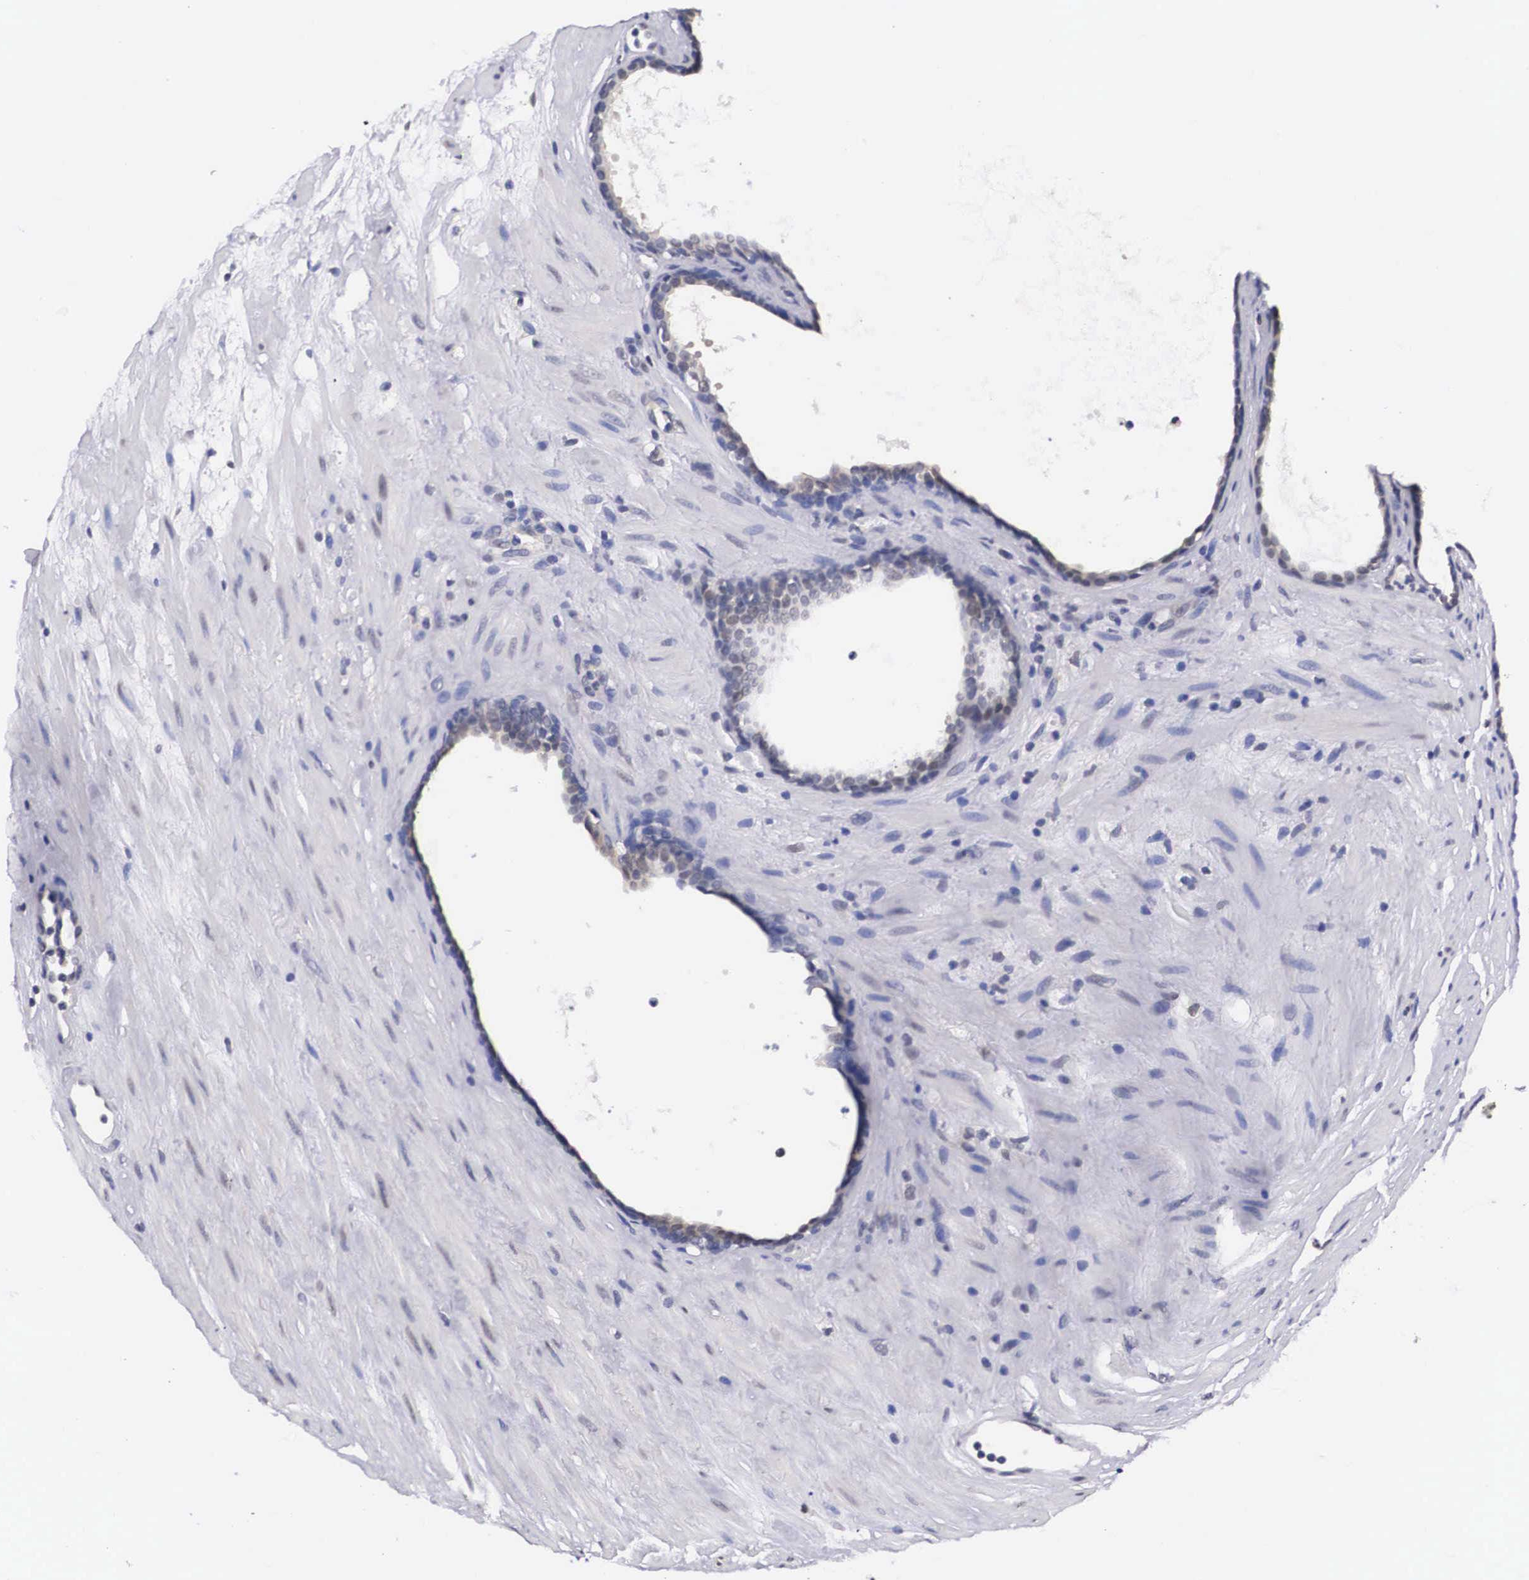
{"staining": {"intensity": "weak", "quantity": "25%-75%", "location": "cytoplasmic/membranous"}, "tissue": "prostate cancer", "cell_type": "Tumor cells", "image_type": "cancer", "snomed": [{"axis": "morphology", "description": "Adenocarcinoma, High grade"}, {"axis": "topography", "description": "Prostate"}], "caption": "Immunohistochemistry (IHC) staining of prostate adenocarcinoma (high-grade), which shows low levels of weak cytoplasmic/membranous positivity in about 25%-75% of tumor cells indicating weak cytoplasmic/membranous protein positivity. The staining was performed using DAB (brown) for protein detection and nuclei were counterstained in hematoxylin (blue).", "gene": "OTX2", "patient": {"sex": "male", "age": 64}}